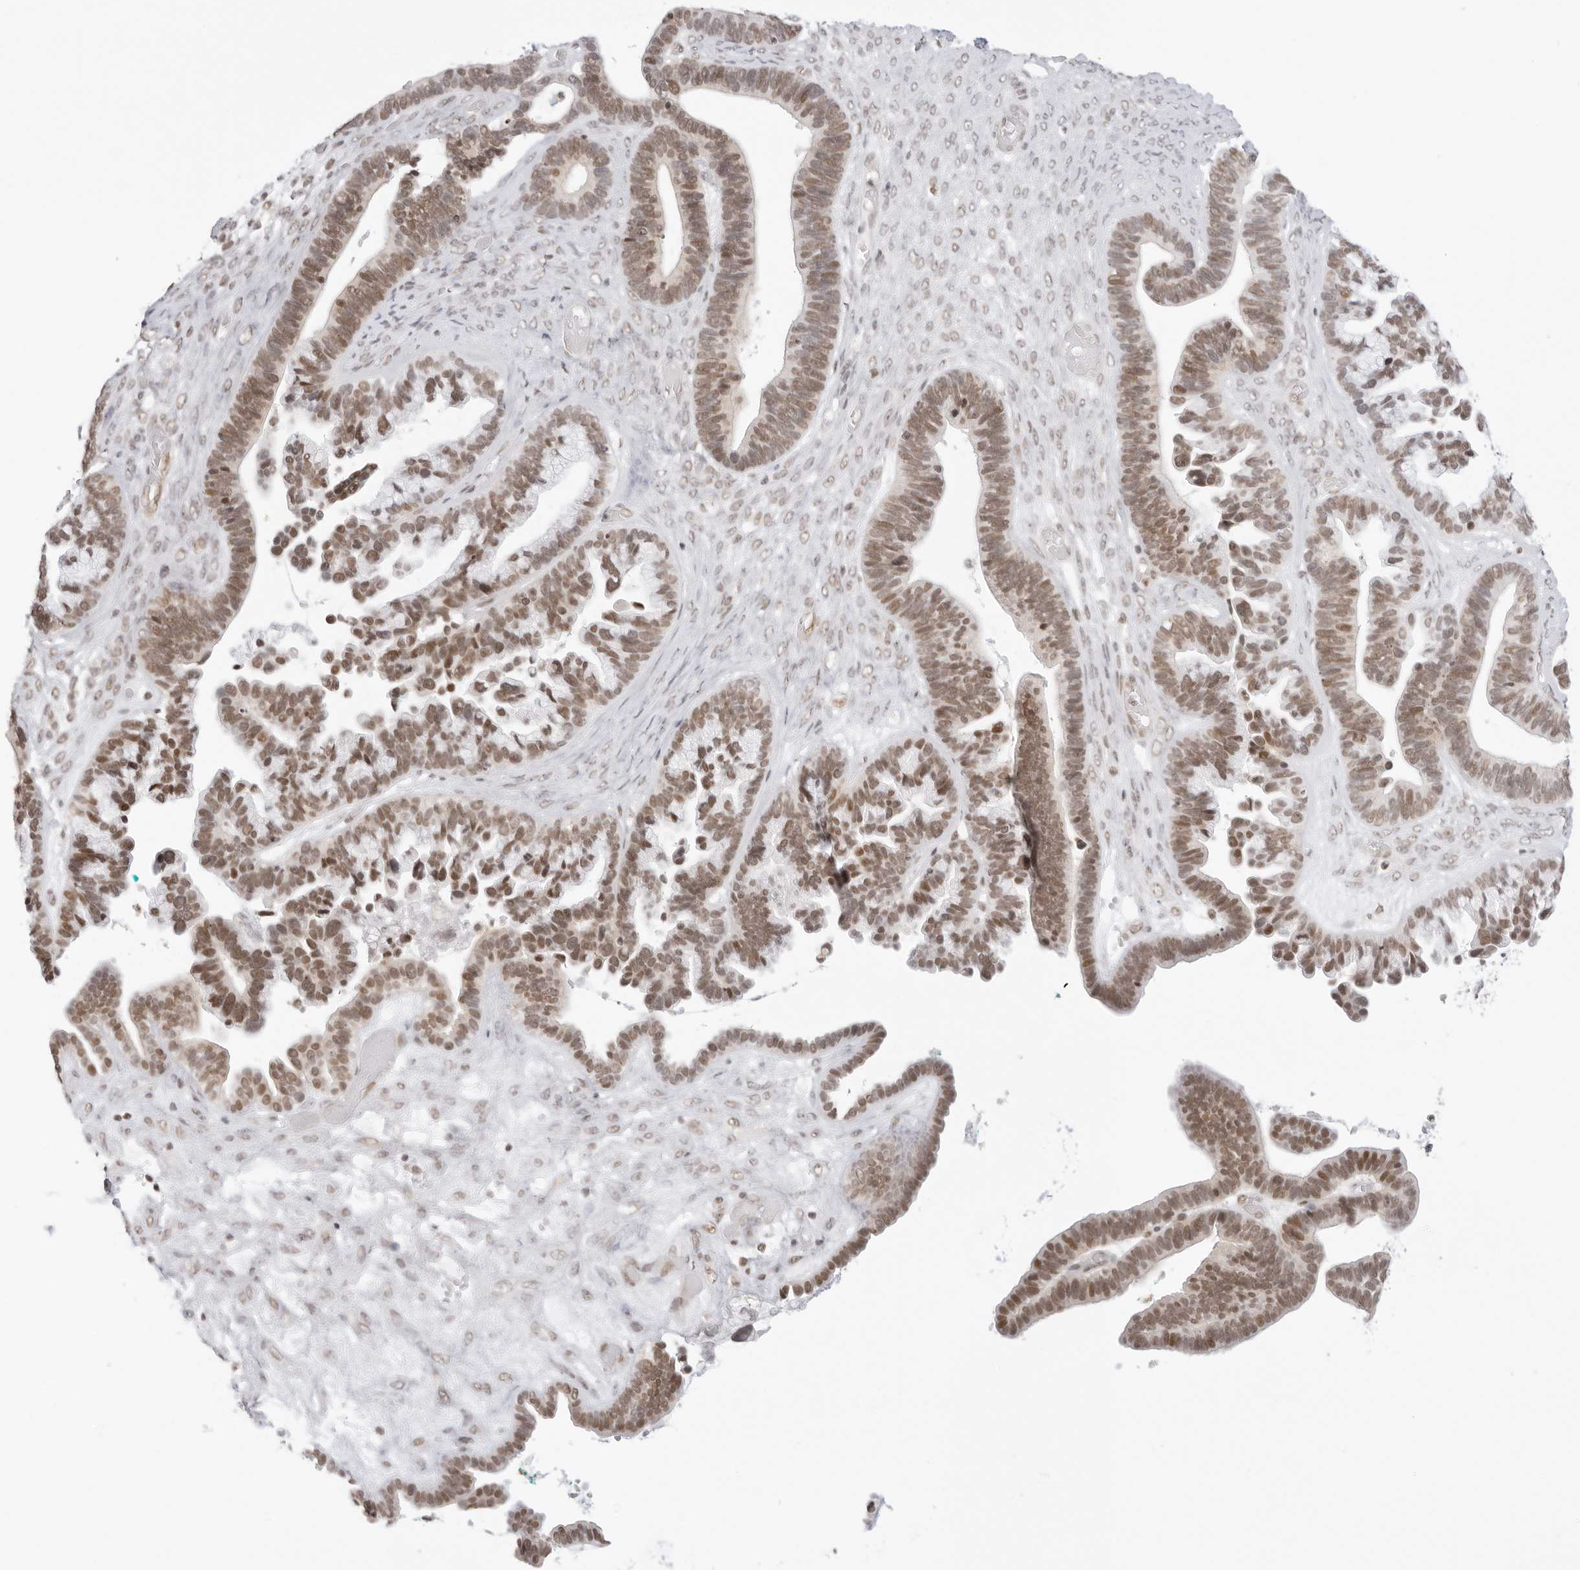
{"staining": {"intensity": "moderate", "quantity": ">75%", "location": "nuclear"}, "tissue": "ovarian cancer", "cell_type": "Tumor cells", "image_type": "cancer", "snomed": [{"axis": "morphology", "description": "Cystadenocarcinoma, serous, NOS"}, {"axis": "topography", "description": "Ovary"}], "caption": "A high-resolution histopathology image shows immunohistochemistry (IHC) staining of ovarian serous cystadenocarcinoma, which displays moderate nuclear expression in approximately >75% of tumor cells.", "gene": "TCIM", "patient": {"sex": "female", "age": 56}}